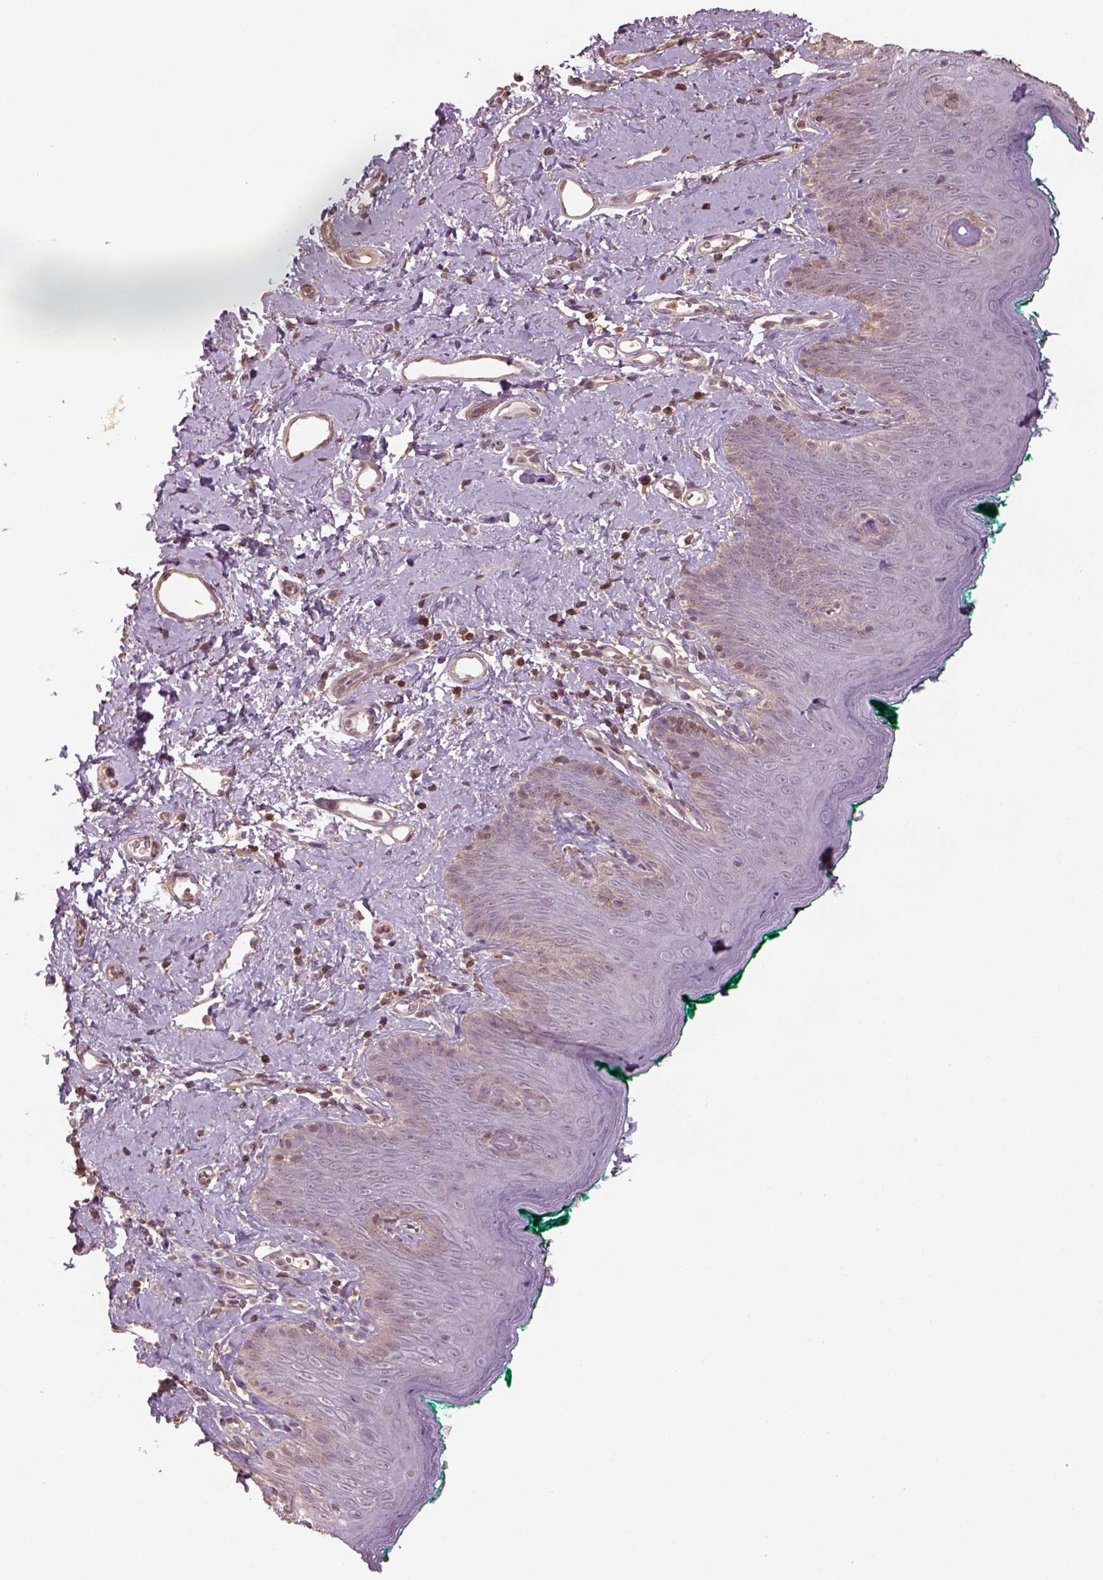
{"staining": {"intensity": "negative", "quantity": "none", "location": "none"}, "tissue": "skin", "cell_type": "Epidermal cells", "image_type": "normal", "snomed": [{"axis": "morphology", "description": "Normal tissue, NOS"}, {"axis": "topography", "description": "Vulva"}], "caption": "An image of human skin is negative for staining in epidermal cells. The staining was performed using DAB (3,3'-diaminobenzidine) to visualize the protein expression in brown, while the nuclei were stained in blue with hematoxylin (Magnification: 20x).", "gene": "LIN7A", "patient": {"sex": "female", "age": 66}}